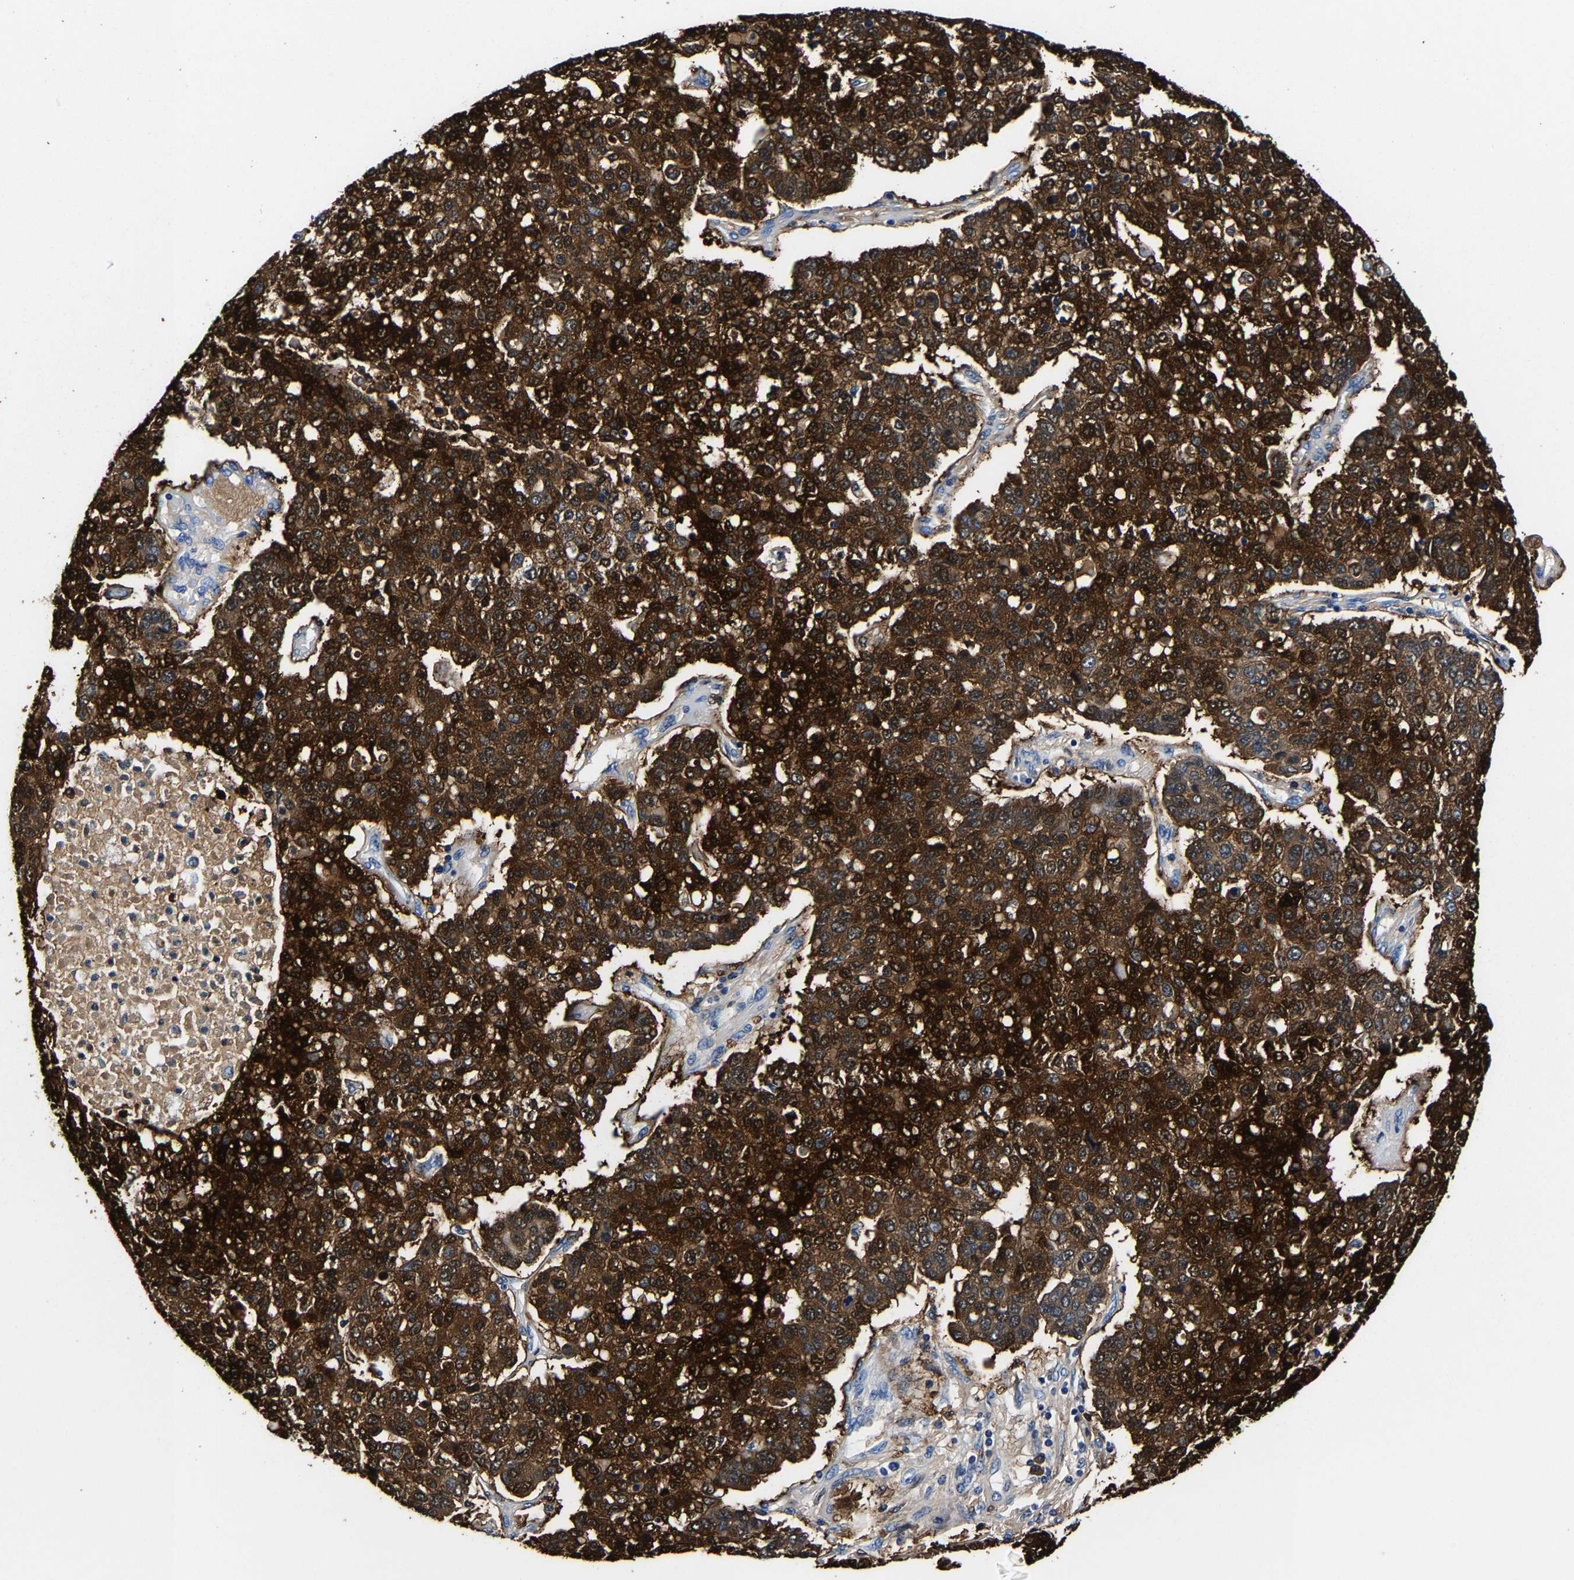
{"staining": {"intensity": "strong", "quantity": ">75%", "location": "cytoplasmic/membranous"}, "tissue": "pancreatic cancer", "cell_type": "Tumor cells", "image_type": "cancer", "snomed": [{"axis": "morphology", "description": "Adenocarcinoma, NOS"}, {"axis": "topography", "description": "Pancreas"}], "caption": "Protein expression analysis of pancreatic cancer shows strong cytoplasmic/membranous positivity in about >75% of tumor cells. (brown staining indicates protein expression, while blue staining denotes nuclei).", "gene": "PSPH", "patient": {"sex": "female", "age": 61}}